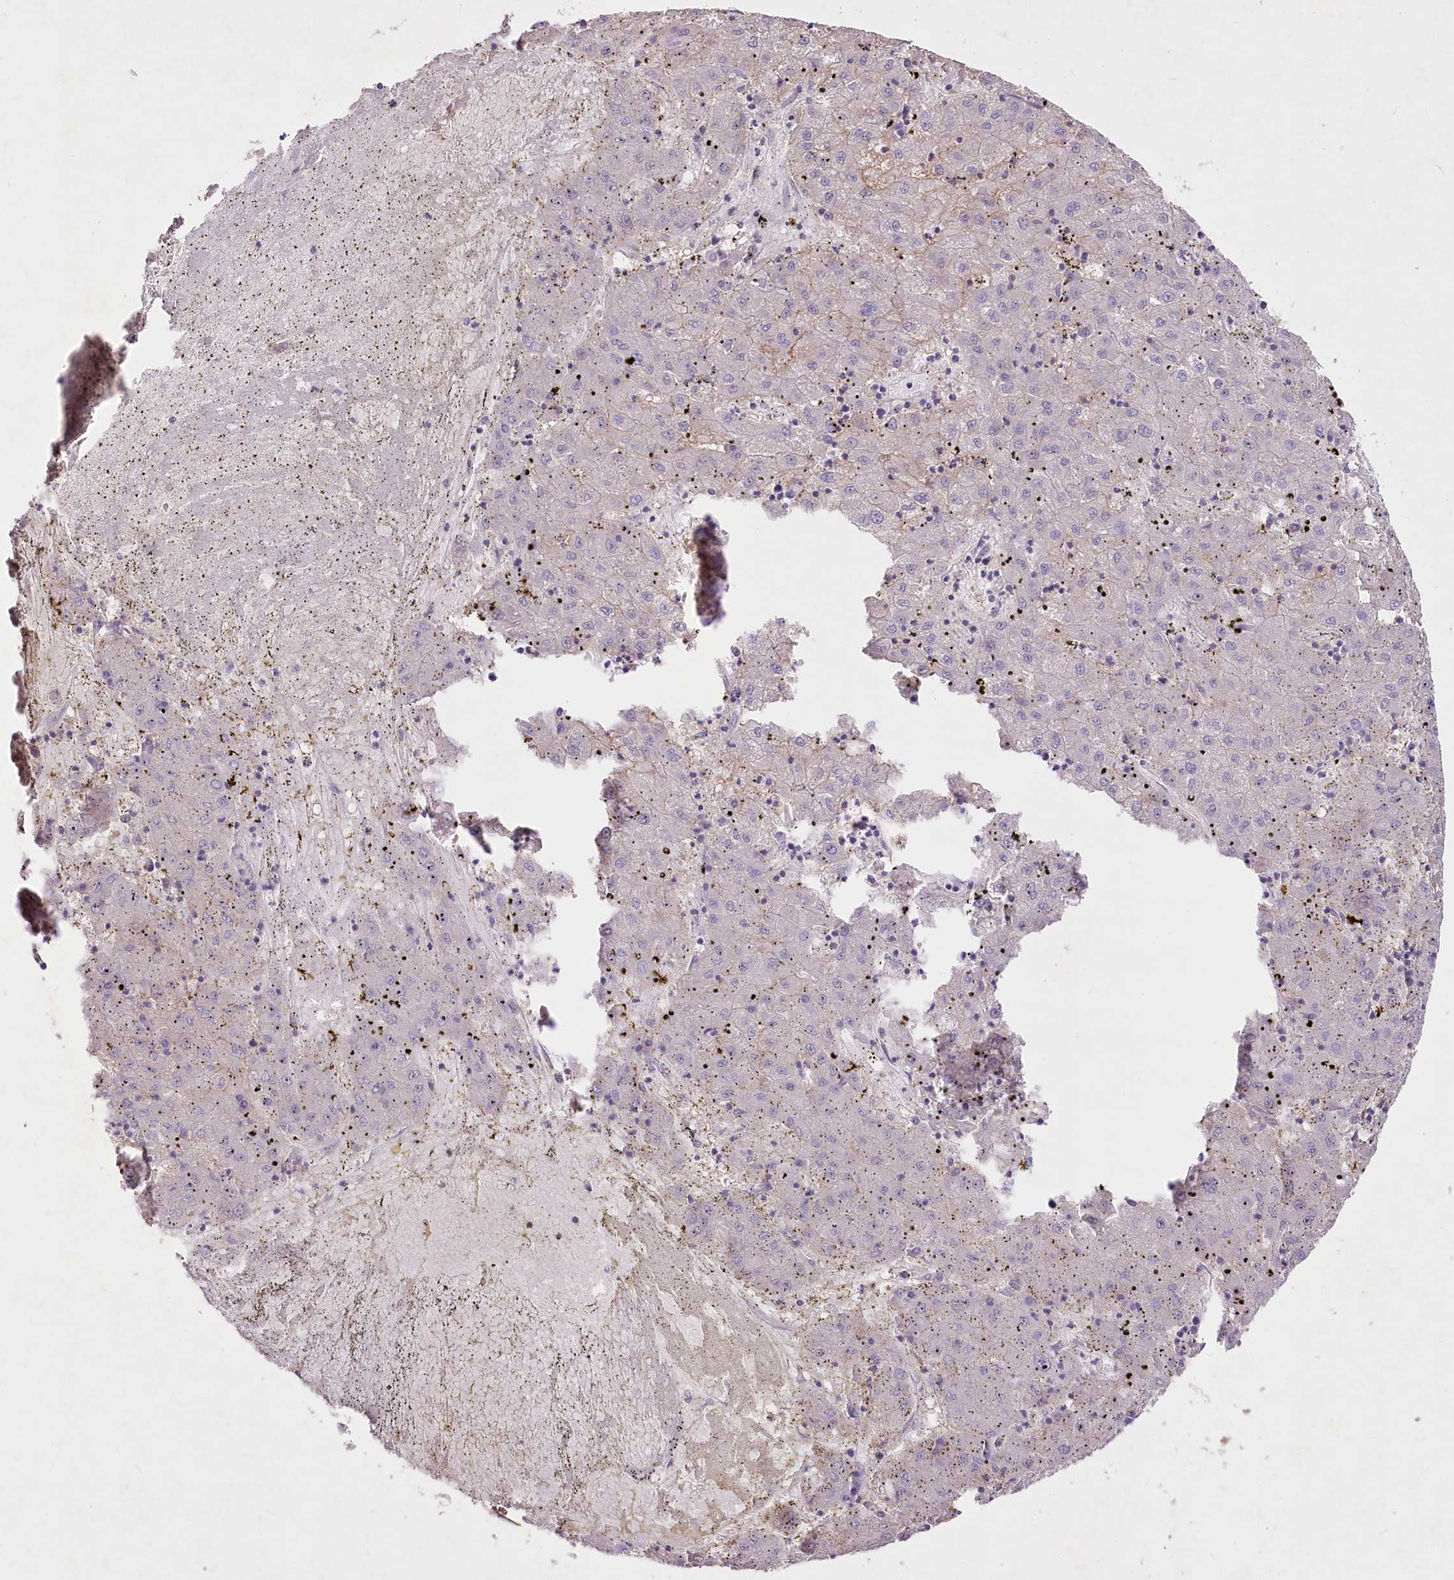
{"staining": {"intensity": "moderate", "quantity": "<25%", "location": "cytoplasmic/membranous"}, "tissue": "liver cancer", "cell_type": "Tumor cells", "image_type": "cancer", "snomed": [{"axis": "morphology", "description": "Carcinoma, Hepatocellular, NOS"}, {"axis": "topography", "description": "Liver"}], "caption": "A micrograph of hepatocellular carcinoma (liver) stained for a protein exhibits moderate cytoplasmic/membranous brown staining in tumor cells.", "gene": "ENPP1", "patient": {"sex": "male", "age": 72}}